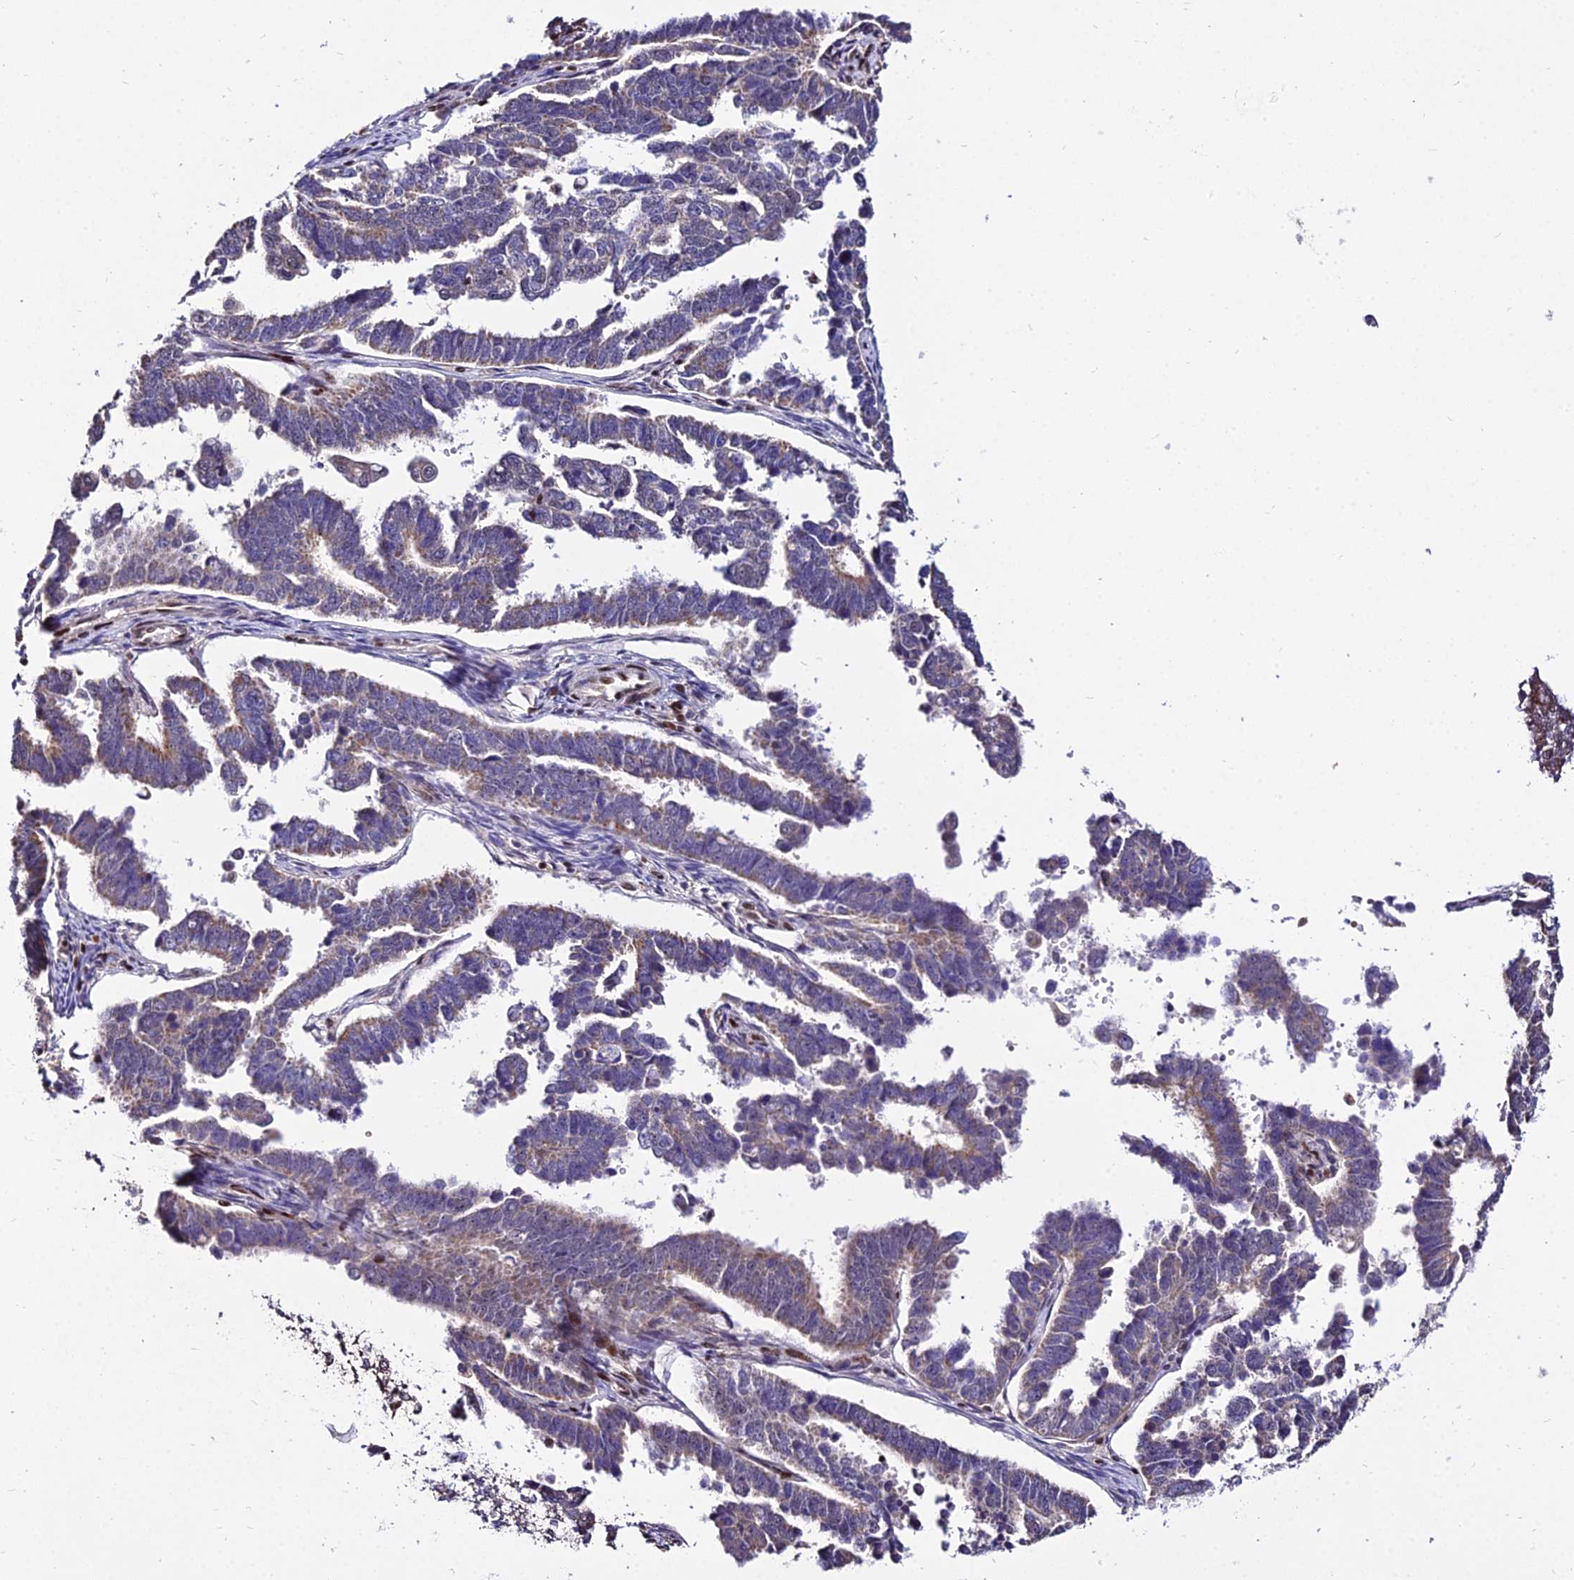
{"staining": {"intensity": "moderate", "quantity": "25%-75%", "location": "cytoplasmic/membranous"}, "tissue": "endometrial cancer", "cell_type": "Tumor cells", "image_type": "cancer", "snomed": [{"axis": "morphology", "description": "Adenocarcinoma, NOS"}, {"axis": "topography", "description": "Endometrium"}], "caption": "DAB (3,3'-diaminobenzidine) immunohistochemical staining of human adenocarcinoma (endometrial) exhibits moderate cytoplasmic/membranous protein expression in about 25%-75% of tumor cells.", "gene": "CIB3", "patient": {"sex": "female", "age": 75}}